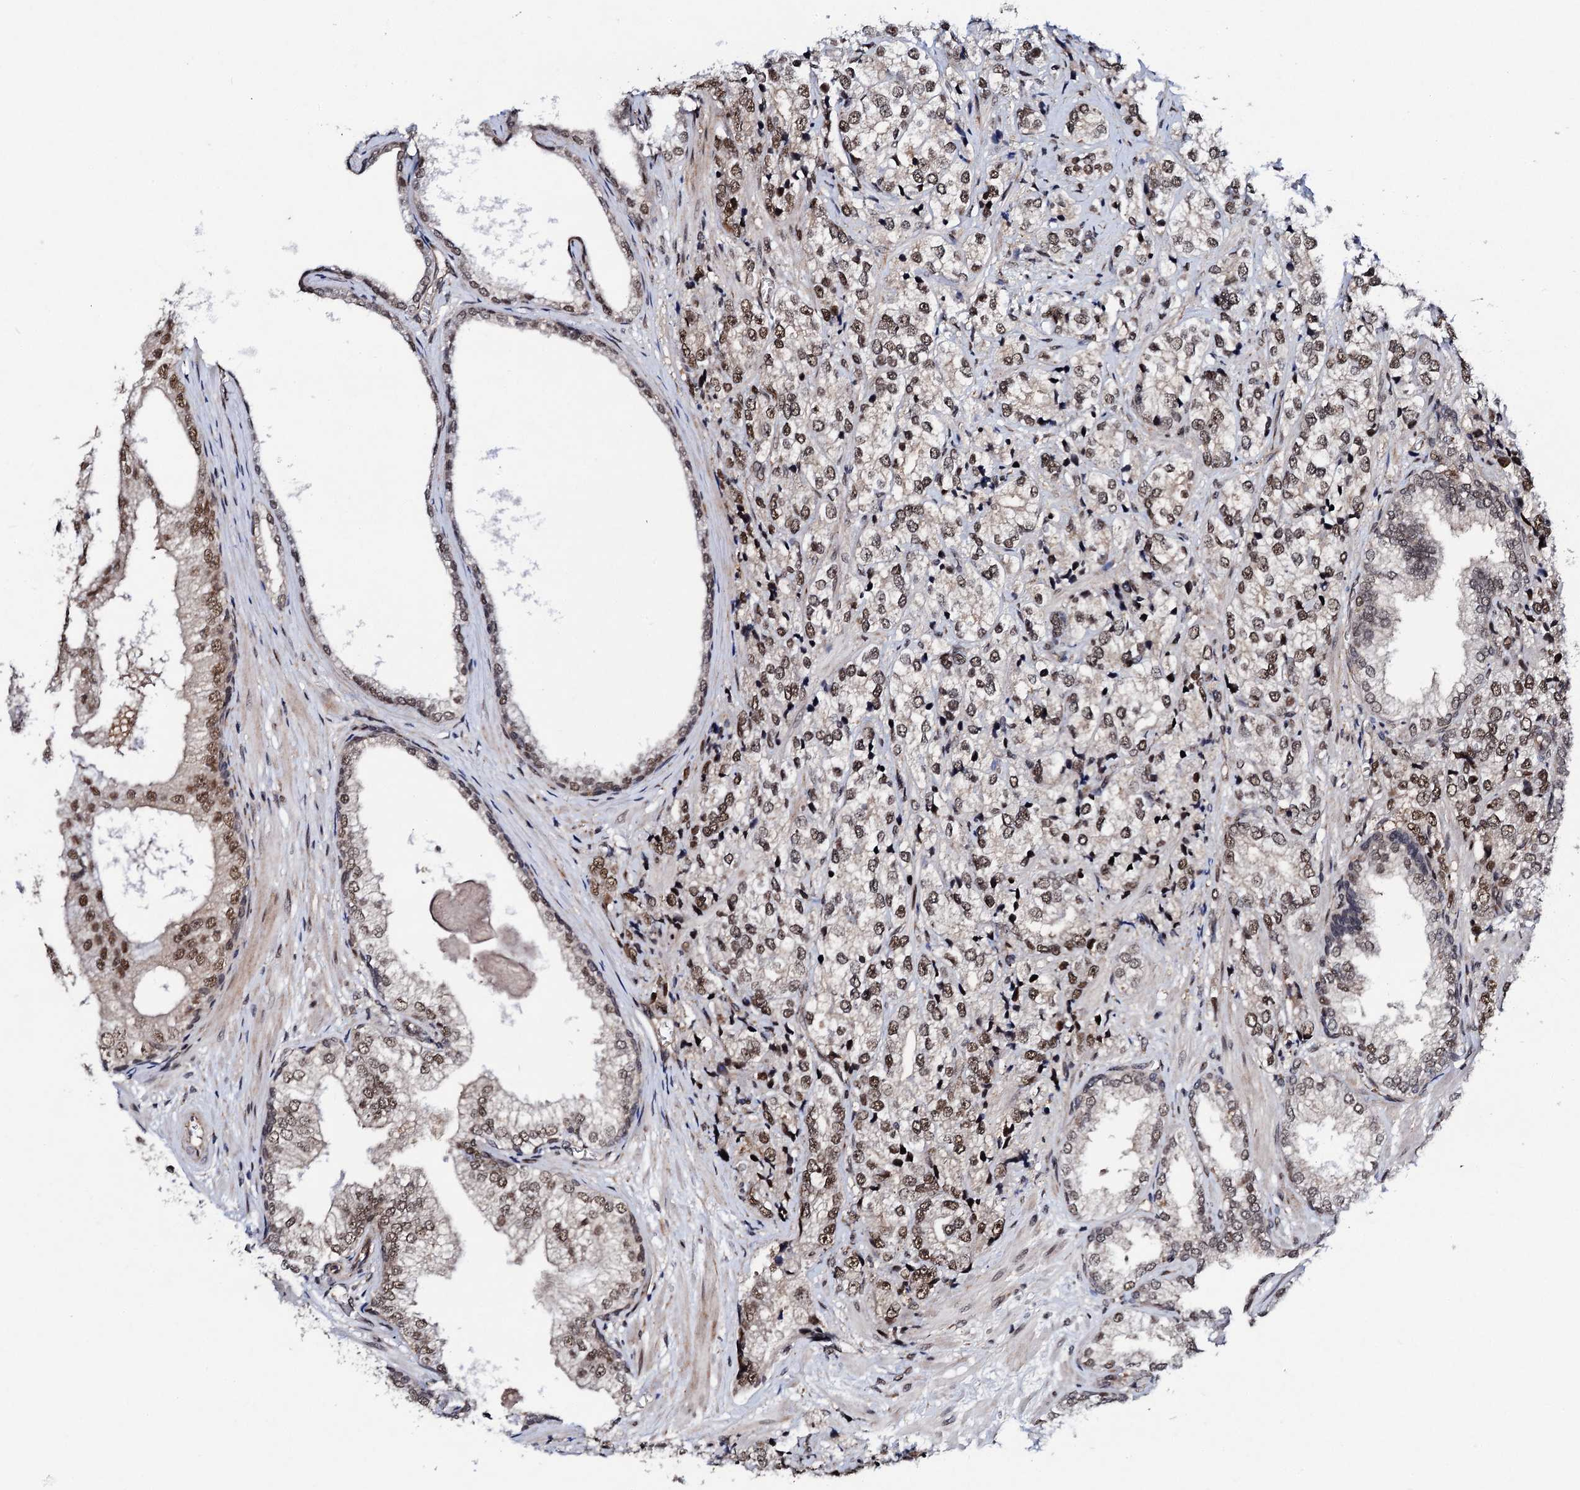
{"staining": {"intensity": "moderate", "quantity": ">75%", "location": "nuclear"}, "tissue": "prostate cancer", "cell_type": "Tumor cells", "image_type": "cancer", "snomed": [{"axis": "morphology", "description": "Adenocarcinoma, High grade"}, {"axis": "topography", "description": "Prostate"}], "caption": "Prostate adenocarcinoma (high-grade) stained with a protein marker reveals moderate staining in tumor cells.", "gene": "CSTF3", "patient": {"sex": "male", "age": 69}}